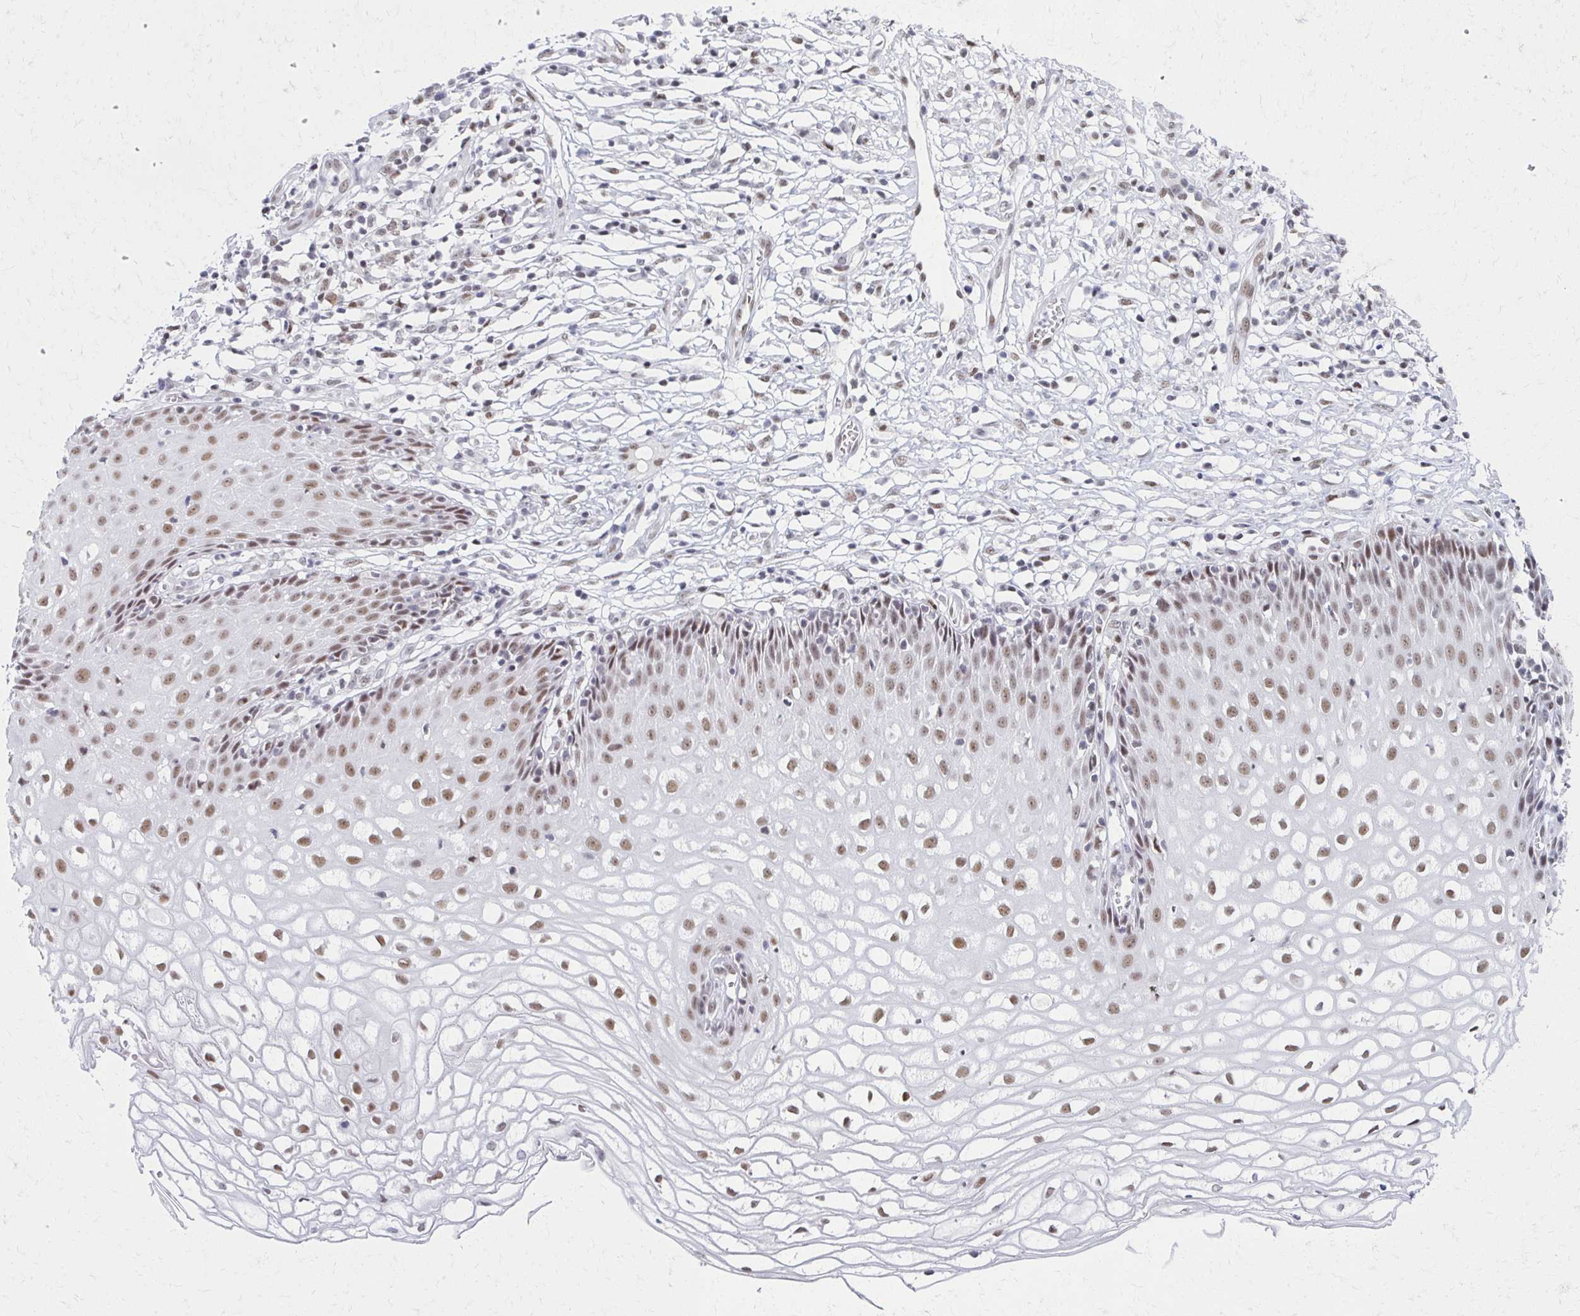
{"staining": {"intensity": "moderate", "quantity": "25%-75%", "location": "nuclear"}, "tissue": "cervix", "cell_type": "Glandular cells", "image_type": "normal", "snomed": [{"axis": "morphology", "description": "Normal tissue, NOS"}, {"axis": "topography", "description": "Cervix"}], "caption": "Cervix stained for a protein demonstrates moderate nuclear positivity in glandular cells. (Stains: DAB in brown, nuclei in blue, Microscopy: brightfield microscopy at high magnification).", "gene": "IRF7", "patient": {"sex": "female", "age": 36}}